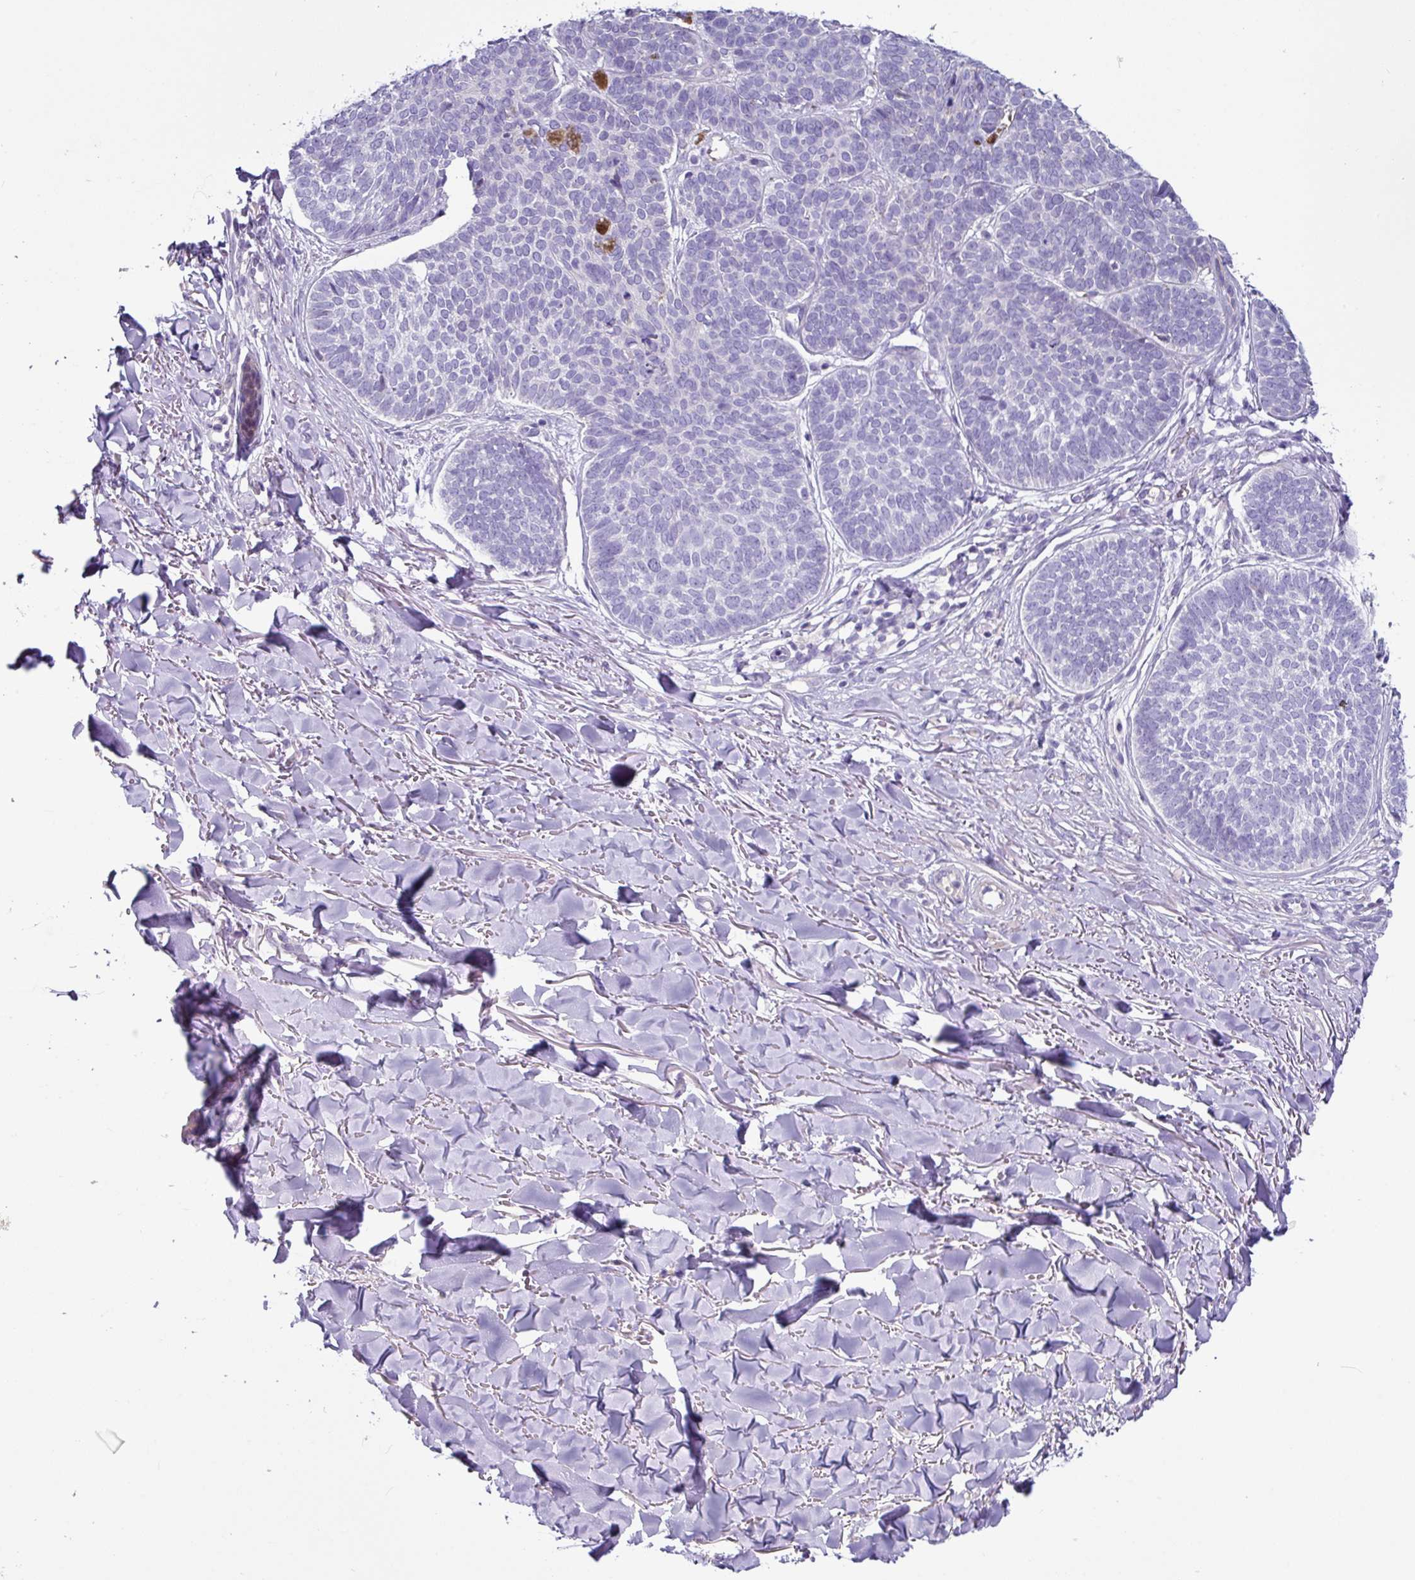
{"staining": {"intensity": "negative", "quantity": "none", "location": "none"}, "tissue": "skin cancer", "cell_type": "Tumor cells", "image_type": "cancer", "snomed": [{"axis": "morphology", "description": "Basal cell carcinoma"}, {"axis": "topography", "description": "Skin"}, {"axis": "topography", "description": "Skin of neck"}, {"axis": "topography", "description": "Skin of shoulder"}, {"axis": "topography", "description": "Skin of back"}], "caption": "IHC image of skin cancer (basal cell carcinoma) stained for a protein (brown), which reveals no staining in tumor cells.", "gene": "RGS16", "patient": {"sex": "male", "age": 80}}